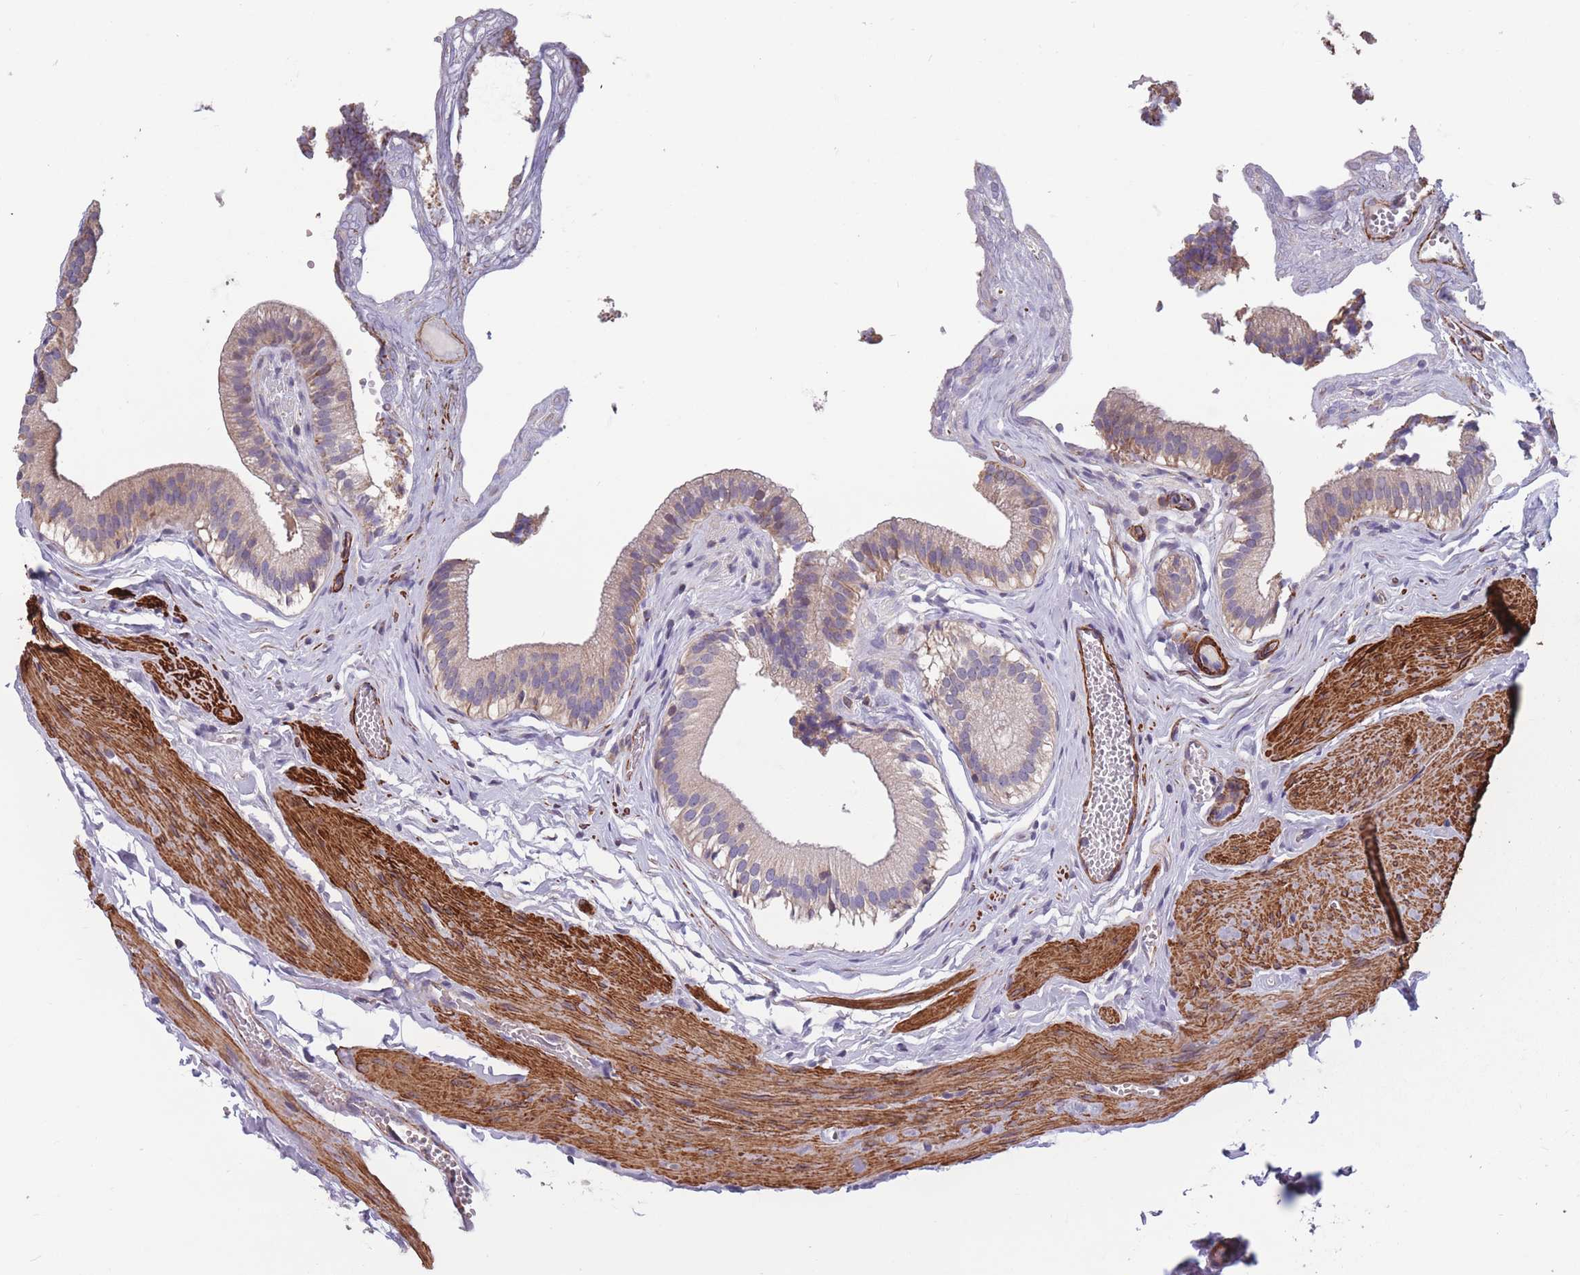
{"staining": {"intensity": "weak", "quantity": "25%-75%", "location": "cytoplasmic/membranous"}, "tissue": "gallbladder", "cell_type": "Glandular cells", "image_type": "normal", "snomed": [{"axis": "morphology", "description": "Normal tissue, NOS"}, {"axis": "topography", "description": "Gallbladder"}], "caption": "The histopathology image reveals a brown stain indicating the presence of a protein in the cytoplasmic/membranous of glandular cells in gallbladder. Using DAB (3,3'-diaminobenzidine) (brown) and hematoxylin (blue) stains, captured at high magnification using brightfield microscopy.", "gene": "TOMM40L", "patient": {"sex": "female", "age": 54}}